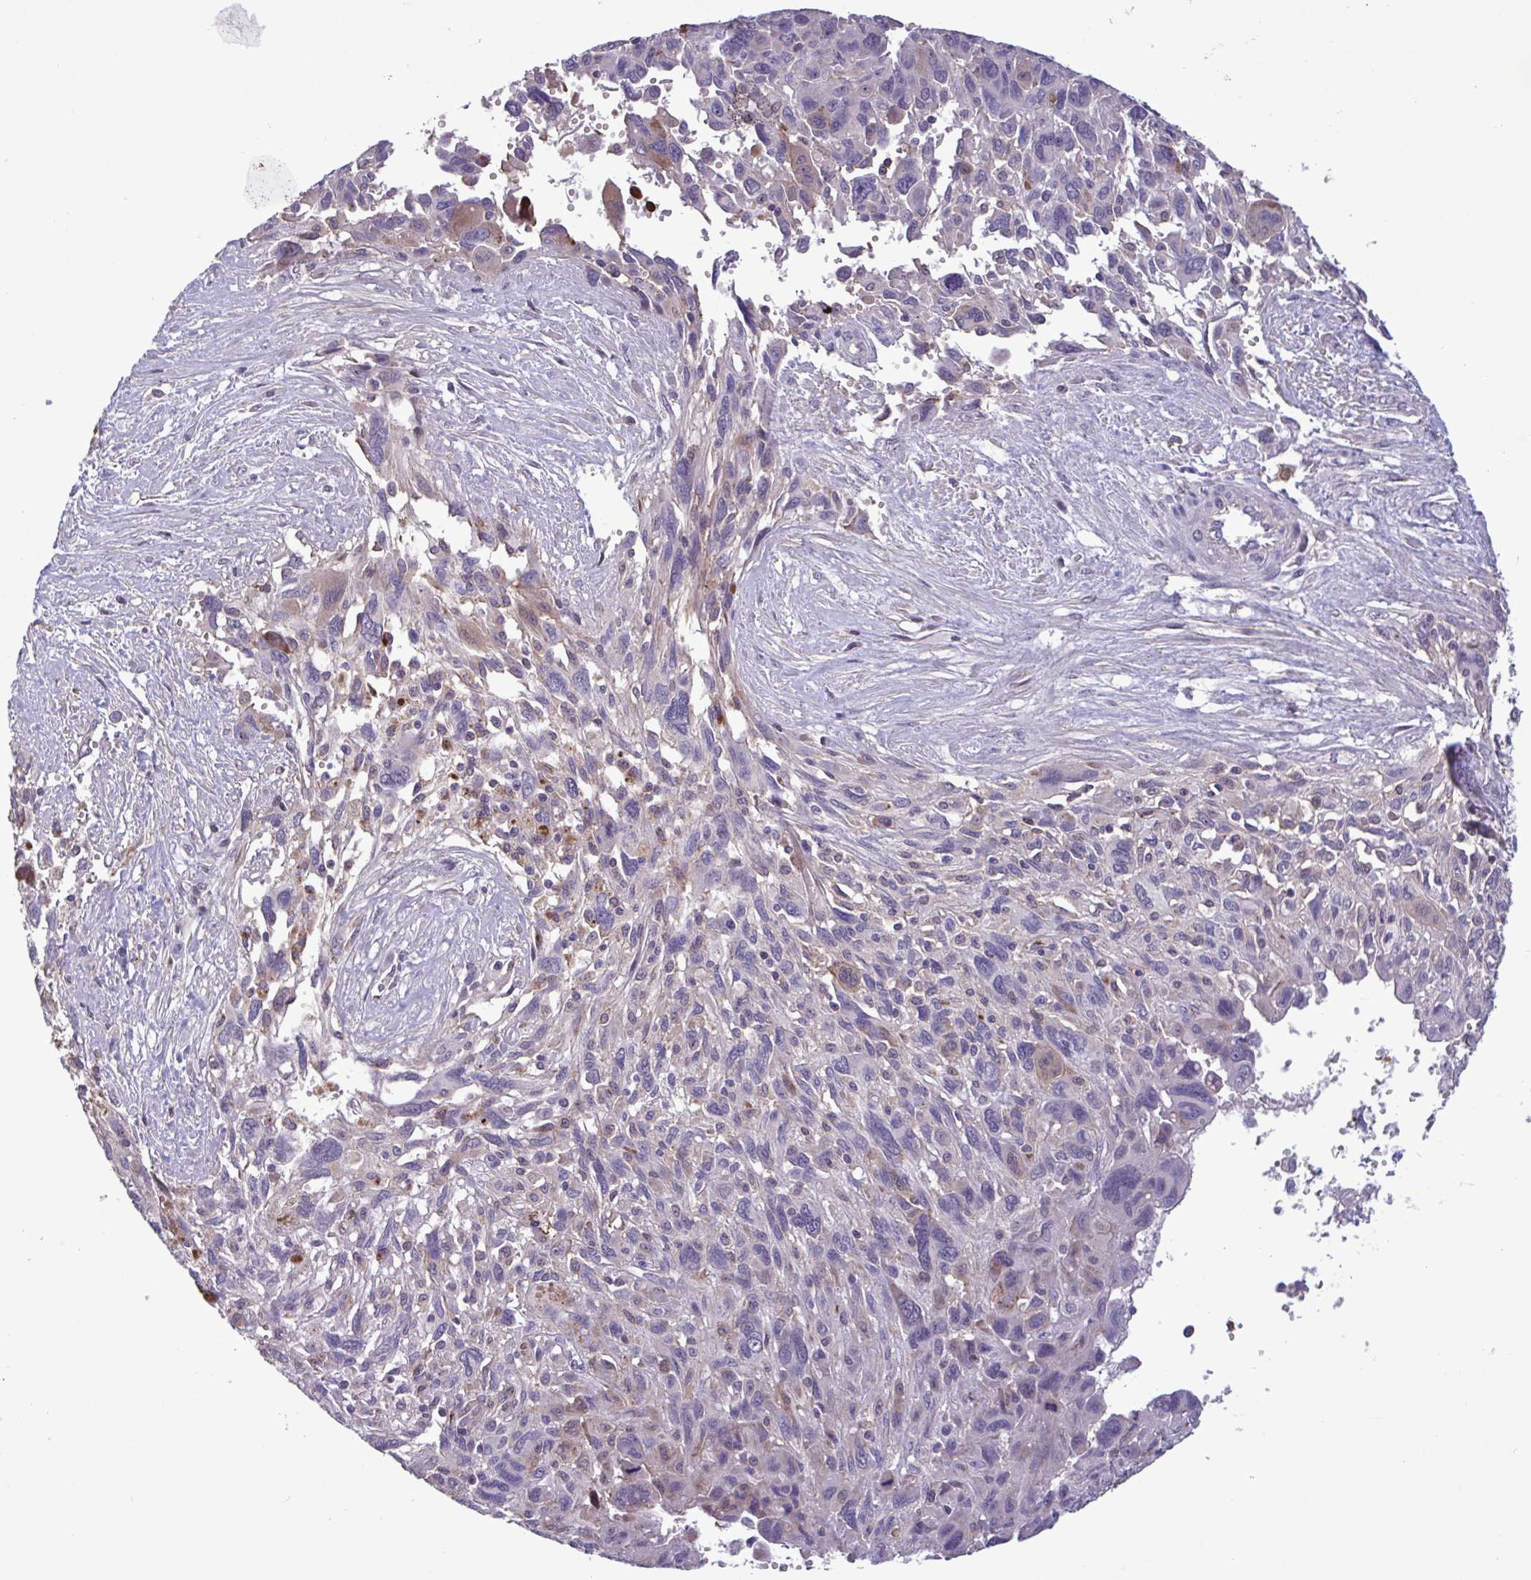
{"staining": {"intensity": "weak", "quantity": "<25%", "location": "cytoplasmic/membranous,nuclear"}, "tissue": "pancreatic cancer", "cell_type": "Tumor cells", "image_type": "cancer", "snomed": [{"axis": "morphology", "description": "Adenocarcinoma, NOS"}, {"axis": "topography", "description": "Pancreas"}], "caption": "DAB (3,3'-diaminobenzidine) immunohistochemical staining of human pancreatic adenocarcinoma shows no significant staining in tumor cells.", "gene": "CD101", "patient": {"sex": "female", "age": 47}}